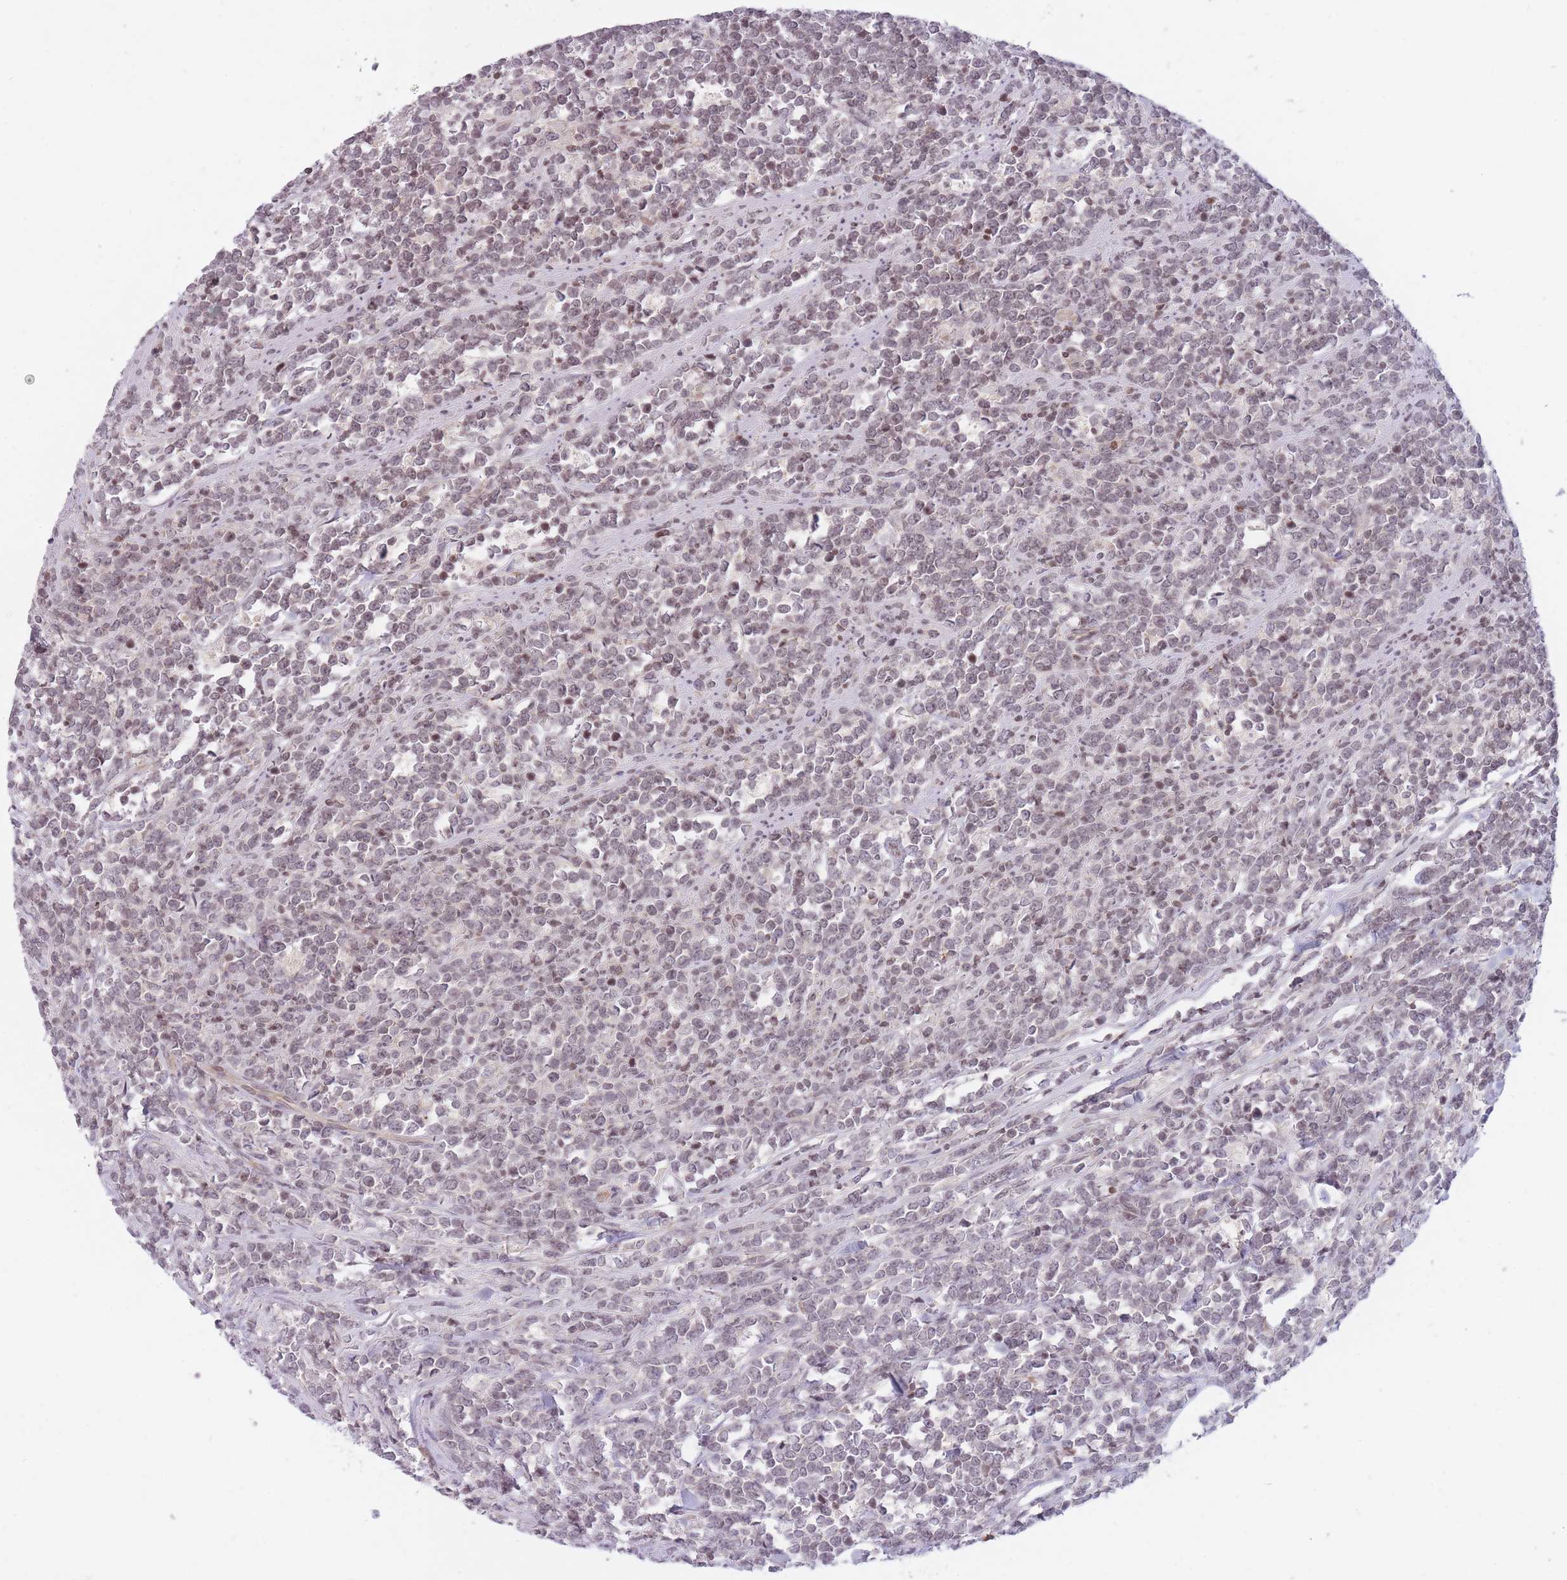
{"staining": {"intensity": "weak", "quantity": "<25%", "location": "nuclear"}, "tissue": "lymphoma", "cell_type": "Tumor cells", "image_type": "cancer", "snomed": [{"axis": "morphology", "description": "Malignant lymphoma, non-Hodgkin's type, High grade"}, {"axis": "topography", "description": "Small intestine"}, {"axis": "topography", "description": "Colon"}], "caption": "The histopathology image reveals no significant staining in tumor cells of high-grade malignant lymphoma, non-Hodgkin's type.", "gene": "SLC35F5", "patient": {"sex": "male", "age": 8}}